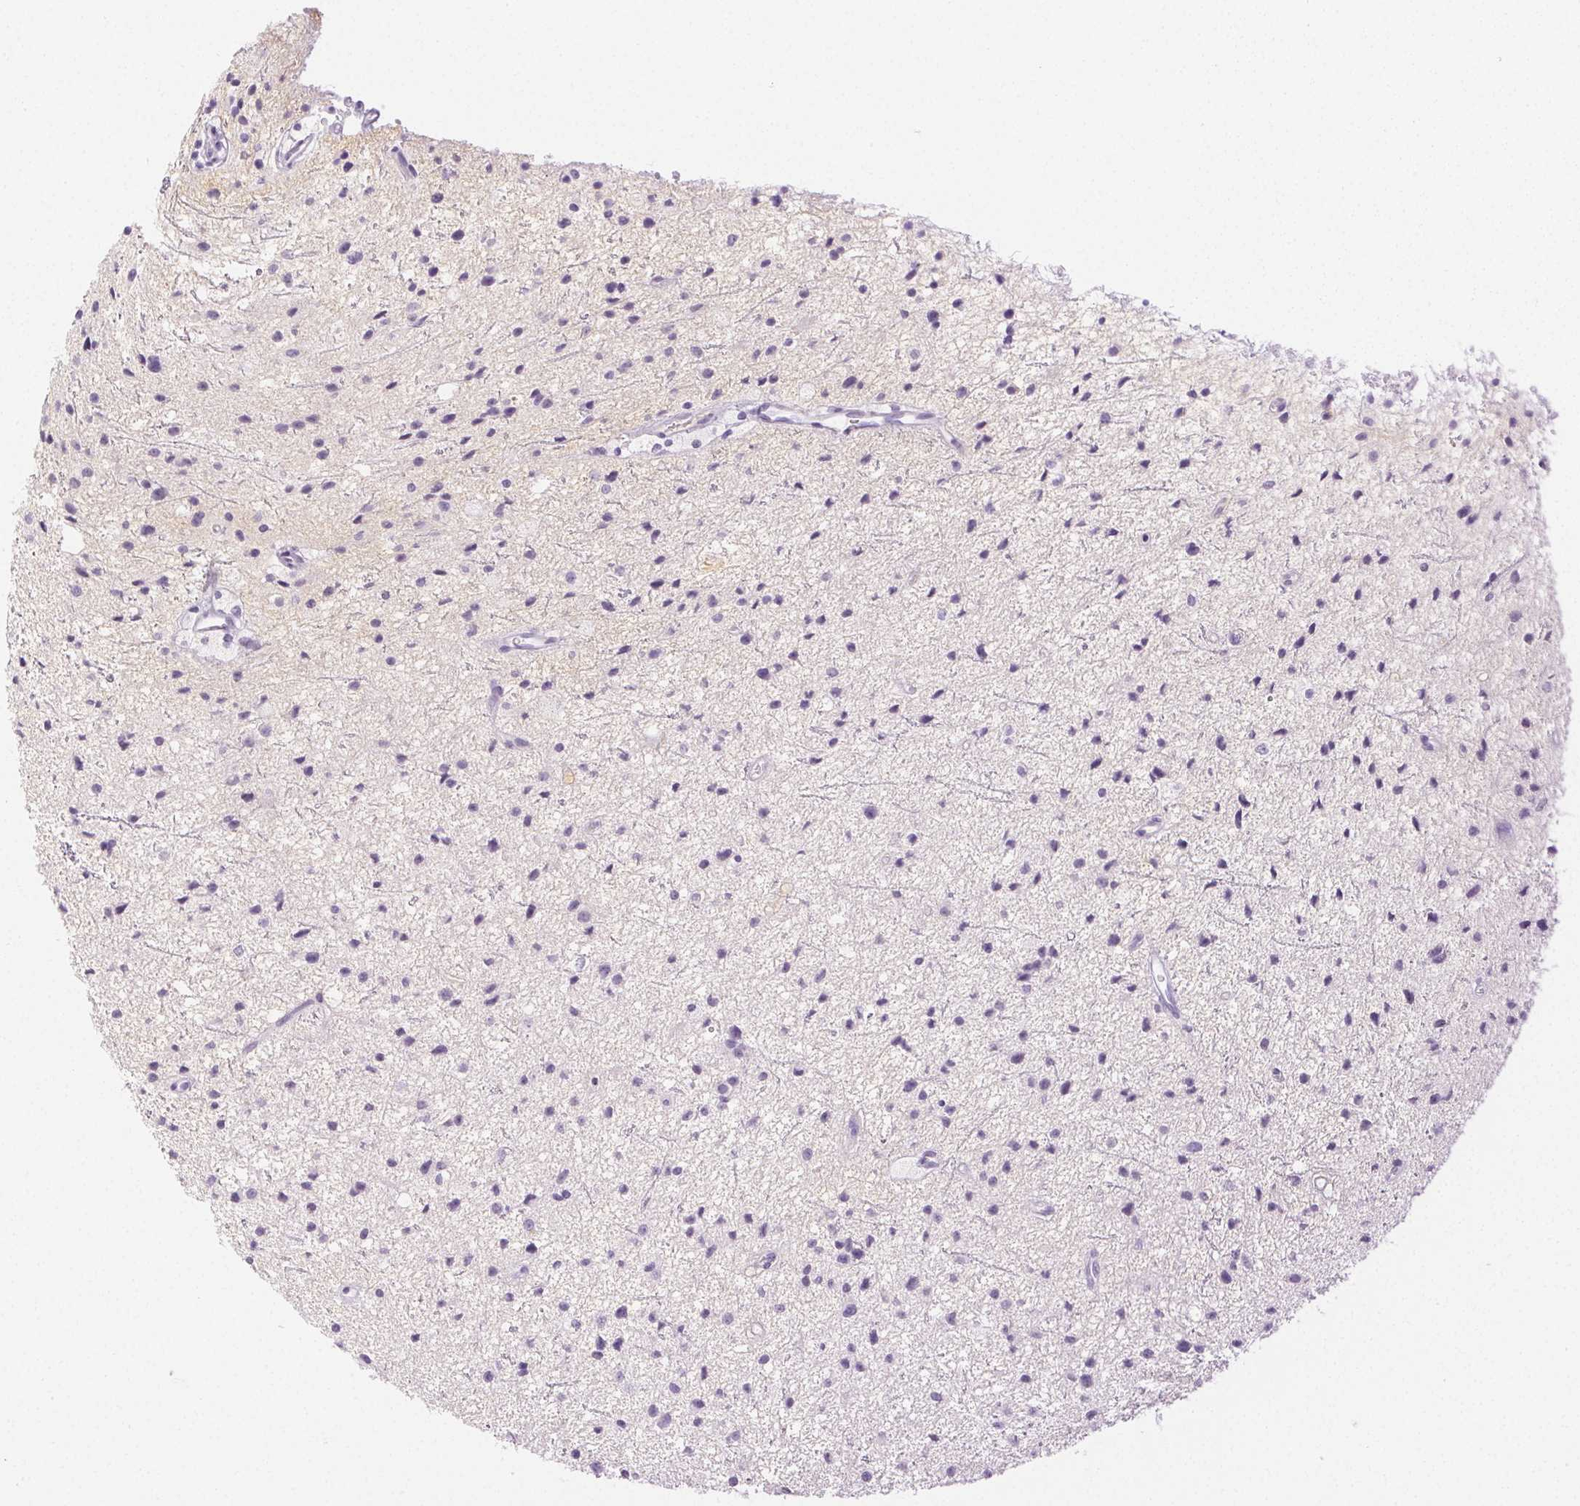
{"staining": {"intensity": "negative", "quantity": "none", "location": "none"}, "tissue": "glioma", "cell_type": "Tumor cells", "image_type": "cancer", "snomed": [{"axis": "morphology", "description": "Glioma, malignant, Low grade"}, {"axis": "topography", "description": "Brain"}], "caption": "IHC micrograph of neoplastic tissue: human glioma stained with DAB displays no significant protein staining in tumor cells.", "gene": "SPACA4", "patient": {"sex": "male", "age": 43}}